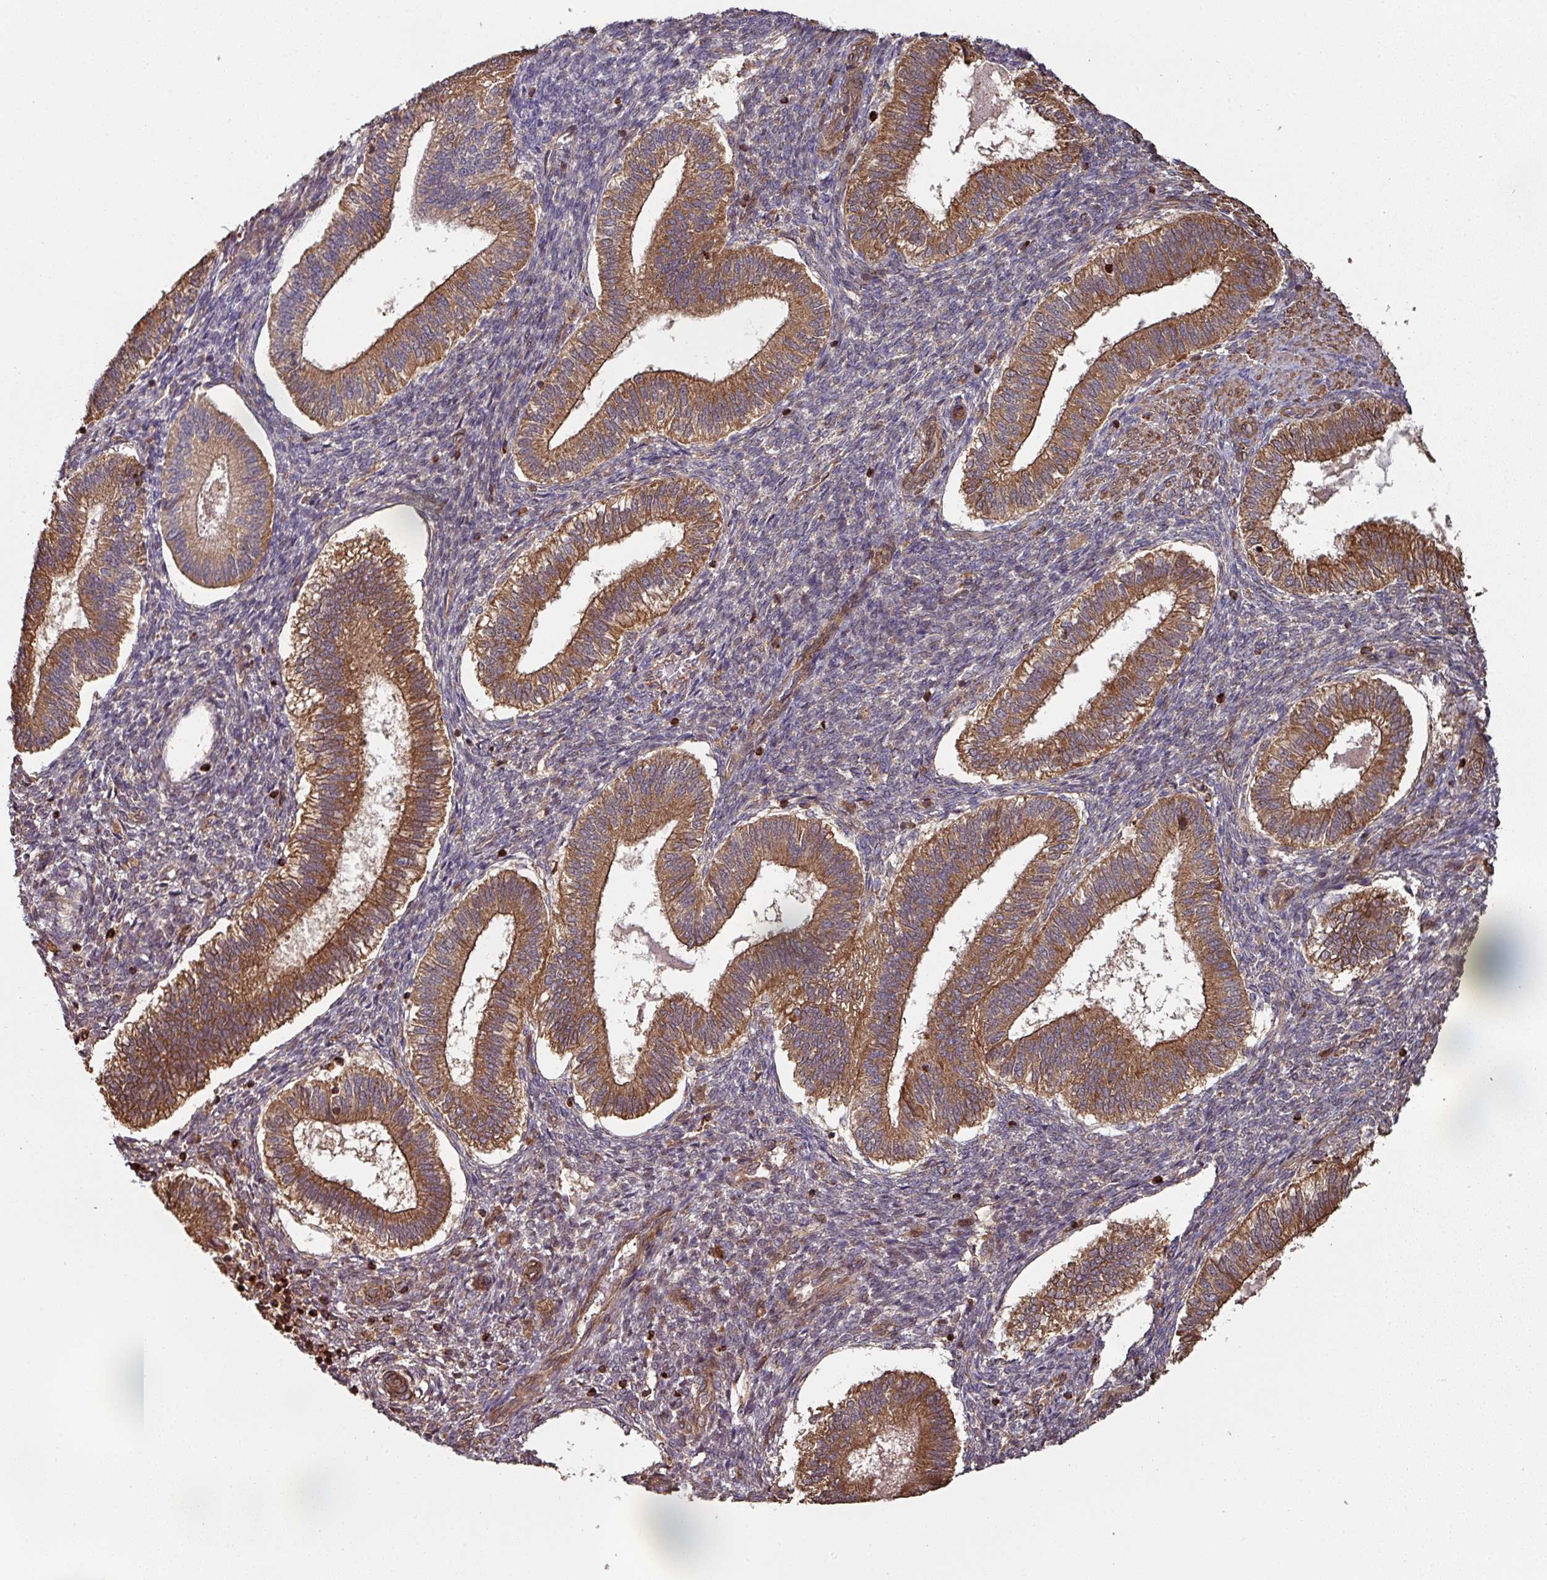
{"staining": {"intensity": "moderate", "quantity": "<25%", "location": "cytoplasmic/membranous"}, "tissue": "endometrium", "cell_type": "Cells in endometrial stroma", "image_type": "normal", "snomed": [{"axis": "morphology", "description": "Normal tissue, NOS"}, {"axis": "topography", "description": "Endometrium"}], "caption": "Immunohistochemistry (IHC) of benign human endometrium displays low levels of moderate cytoplasmic/membranous staining in about <25% of cells in endometrial stroma. The staining was performed using DAB to visualize the protein expression in brown, while the nuclei were stained in blue with hematoxylin (Magnification: 20x).", "gene": "SIK1", "patient": {"sex": "female", "age": 25}}